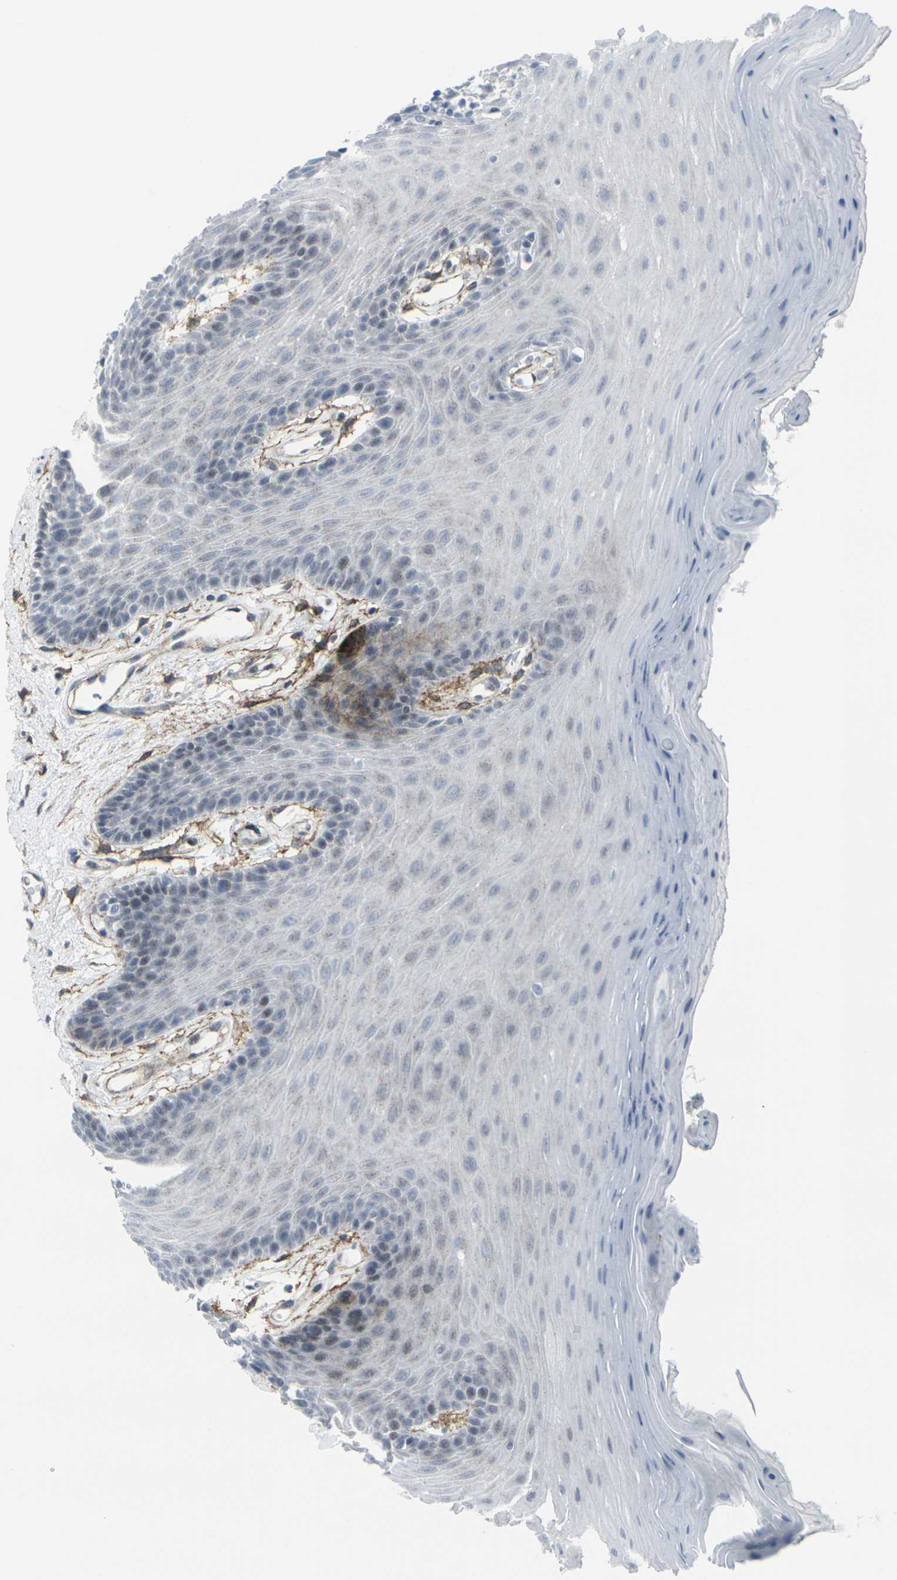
{"staining": {"intensity": "negative", "quantity": "none", "location": "none"}, "tissue": "oral mucosa", "cell_type": "Squamous epithelial cells", "image_type": "normal", "snomed": [{"axis": "morphology", "description": "Normal tissue, NOS"}, {"axis": "morphology", "description": "Squamous cell carcinoma, NOS"}, {"axis": "topography", "description": "Skeletal muscle"}, {"axis": "topography", "description": "Adipose tissue"}, {"axis": "topography", "description": "Vascular tissue"}, {"axis": "topography", "description": "Oral tissue"}, {"axis": "topography", "description": "Peripheral nerve tissue"}, {"axis": "topography", "description": "Head-Neck"}], "caption": "A high-resolution micrograph shows immunohistochemistry staining of benign oral mucosa, which exhibits no significant expression in squamous epithelial cells.", "gene": "CDH11", "patient": {"sex": "male", "age": 71}}